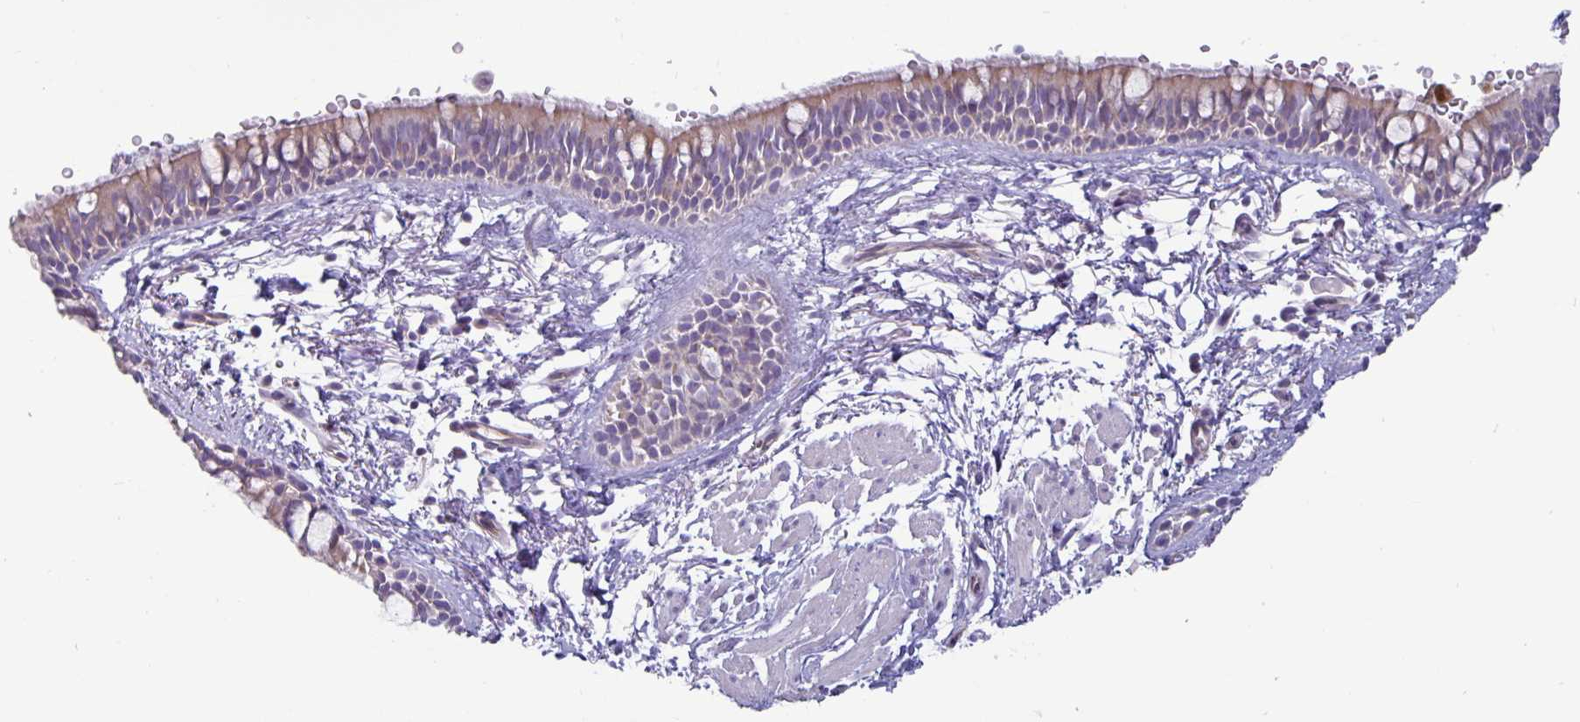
{"staining": {"intensity": "weak", "quantity": "25%-75%", "location": "cytoplasmic/membranous"}, "tissue": "bronchus", "cell_type": "Respiratory epithelial cells", "image_type": "normal", "snomed": [{"axis": "morphology", "description": "Normal tissue, NOS"}, {"axis": "topography", "description": "Lymph node"}, {"axis": "topography", "description": "Cartilage tissue"}, {"axis": "topography", "description": "Bronchus"}], "caption": "Unremarkable bronchus shows weak cytoplasmic/membranous expression in about 25%-75% of respiratory epithelial cells.", "gene": "PLCB3", "patient": {"sex": "female", "age": 70}}